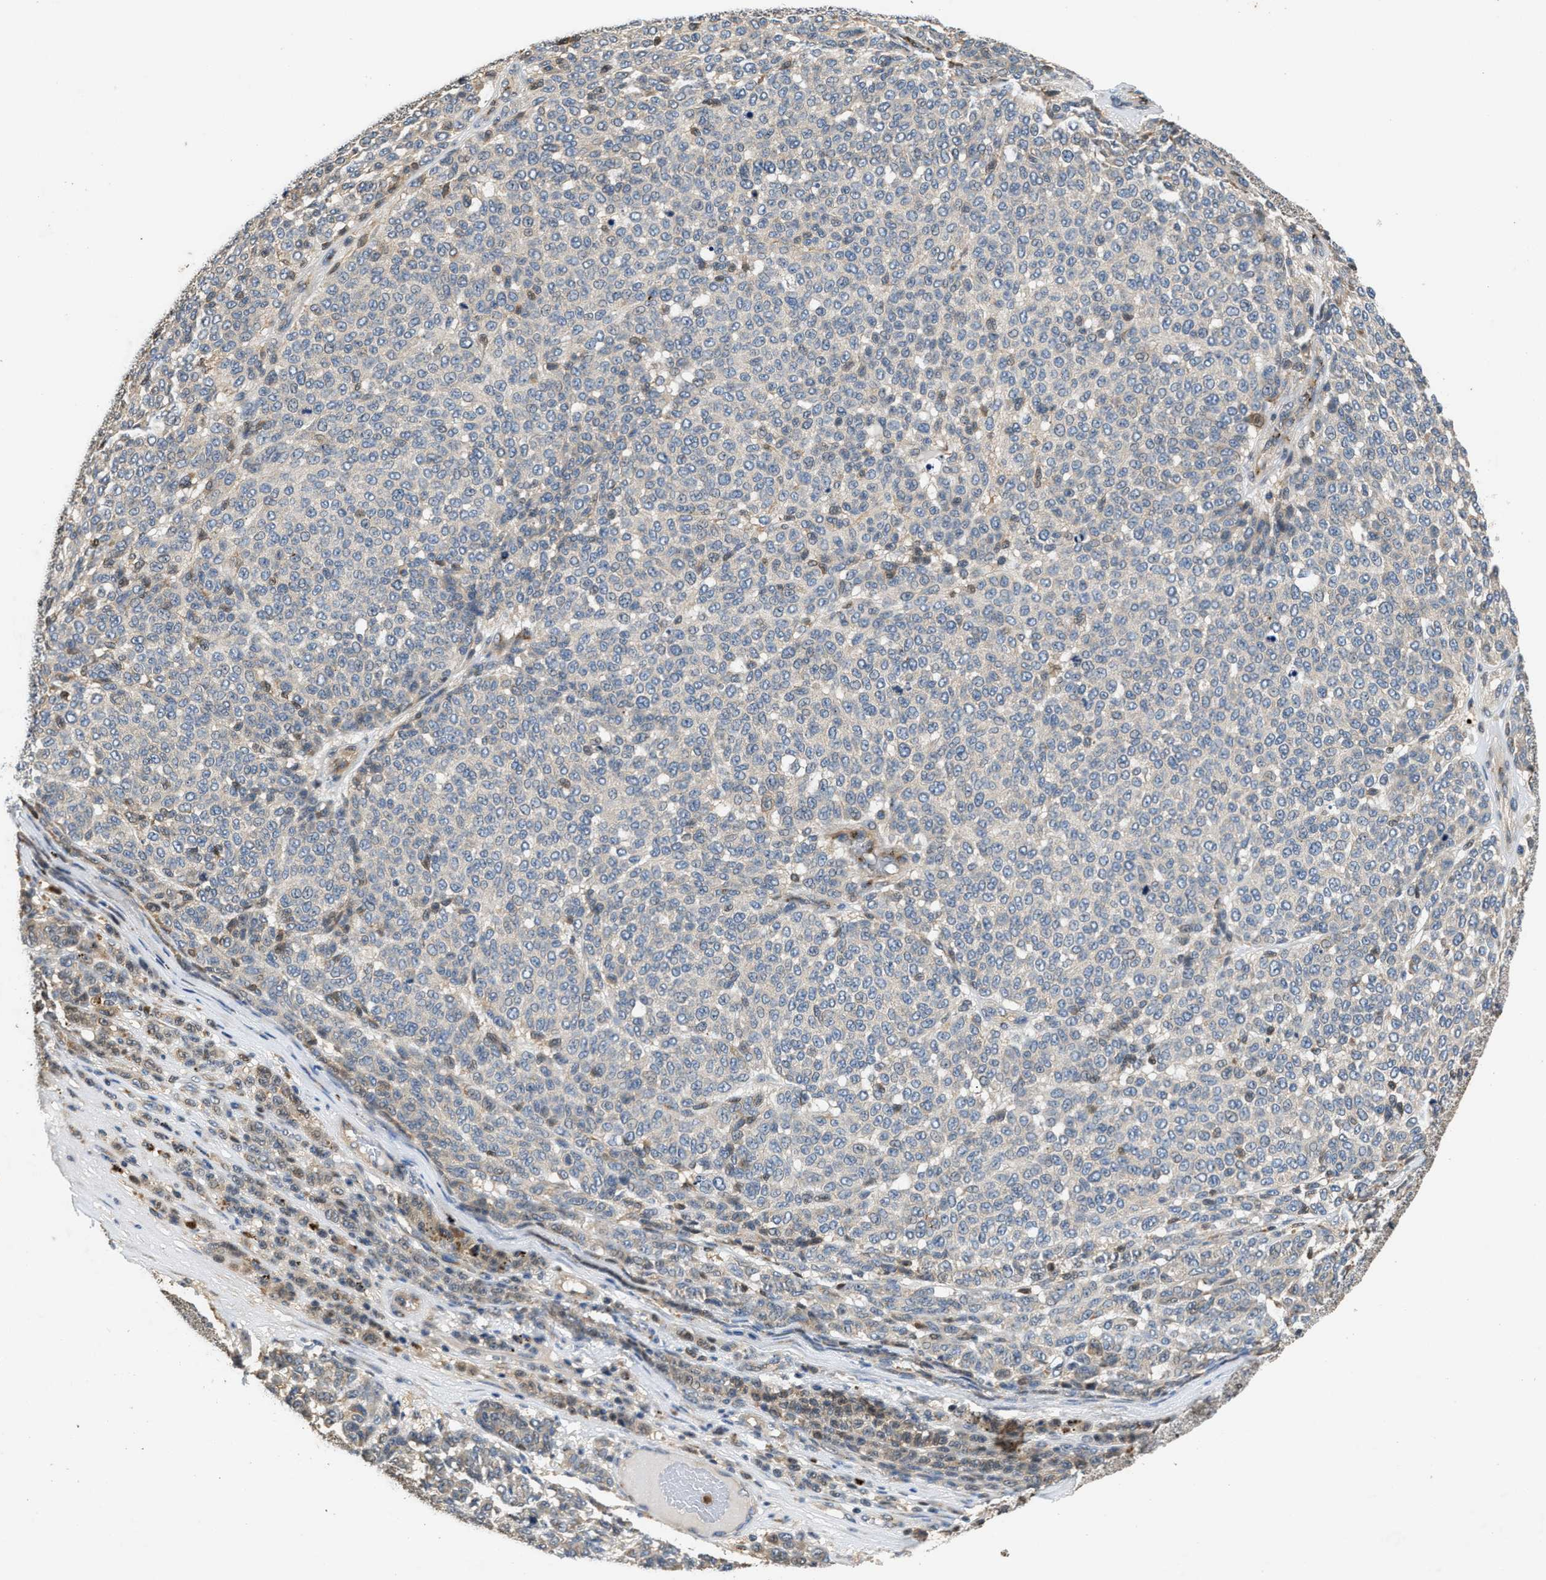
{"staining": {"intensity": "negative", "quantity": "none", "location": "none"}, "tissue": "melanoma", "cell_type": "Tumor cells", "image_type": "cancer", "snomed": [{"axis": "morphology", "description": "Malignant melanoma, NOS"}, {"axis": "topography", "description": "Skin"}], "caption": "There is no significant staining in tumor cells of malignant melanoma.", "gene": "CHUK", "patient": {"sex": "male", "age": 59}}